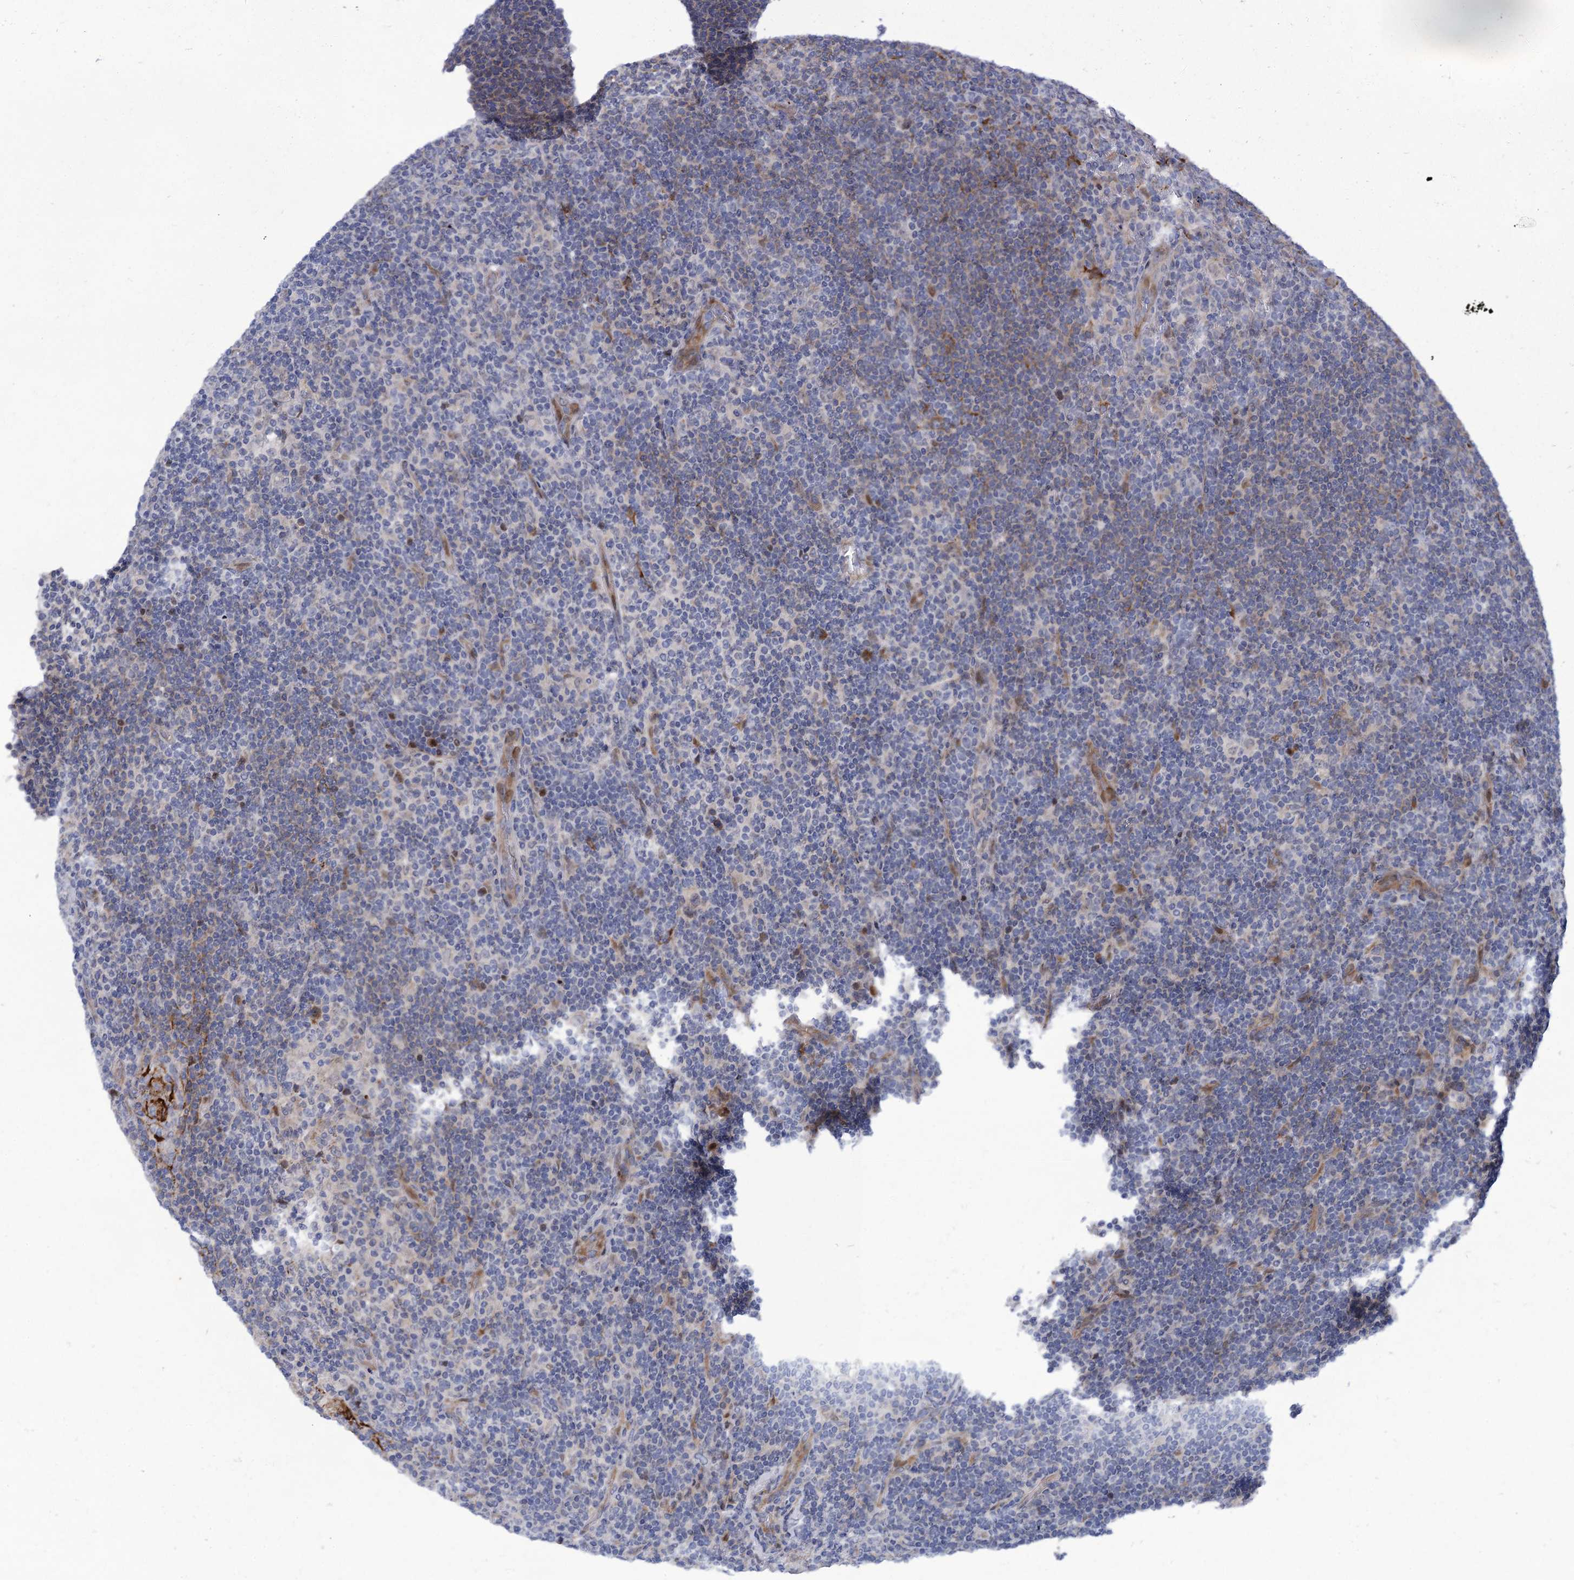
{"staining": {"intensity": "negative", "quantity": "none", "location": "none"}, "tissue": "lymphoma", "cell_type": "Tumor cells", "image_type": "cancer", "snomed": [{"axis": "morphology", "description": "Hodgkin's disease, NOS"}, {"axis": "topography", "description": "Lymph node"}], "caption": "Protein analysis of lymphoma displays no significant expression in tumor cells. Nuclei are stained in blue.", "gene": "QPCTL", "patient": {"sex": "female", "age": 57}}